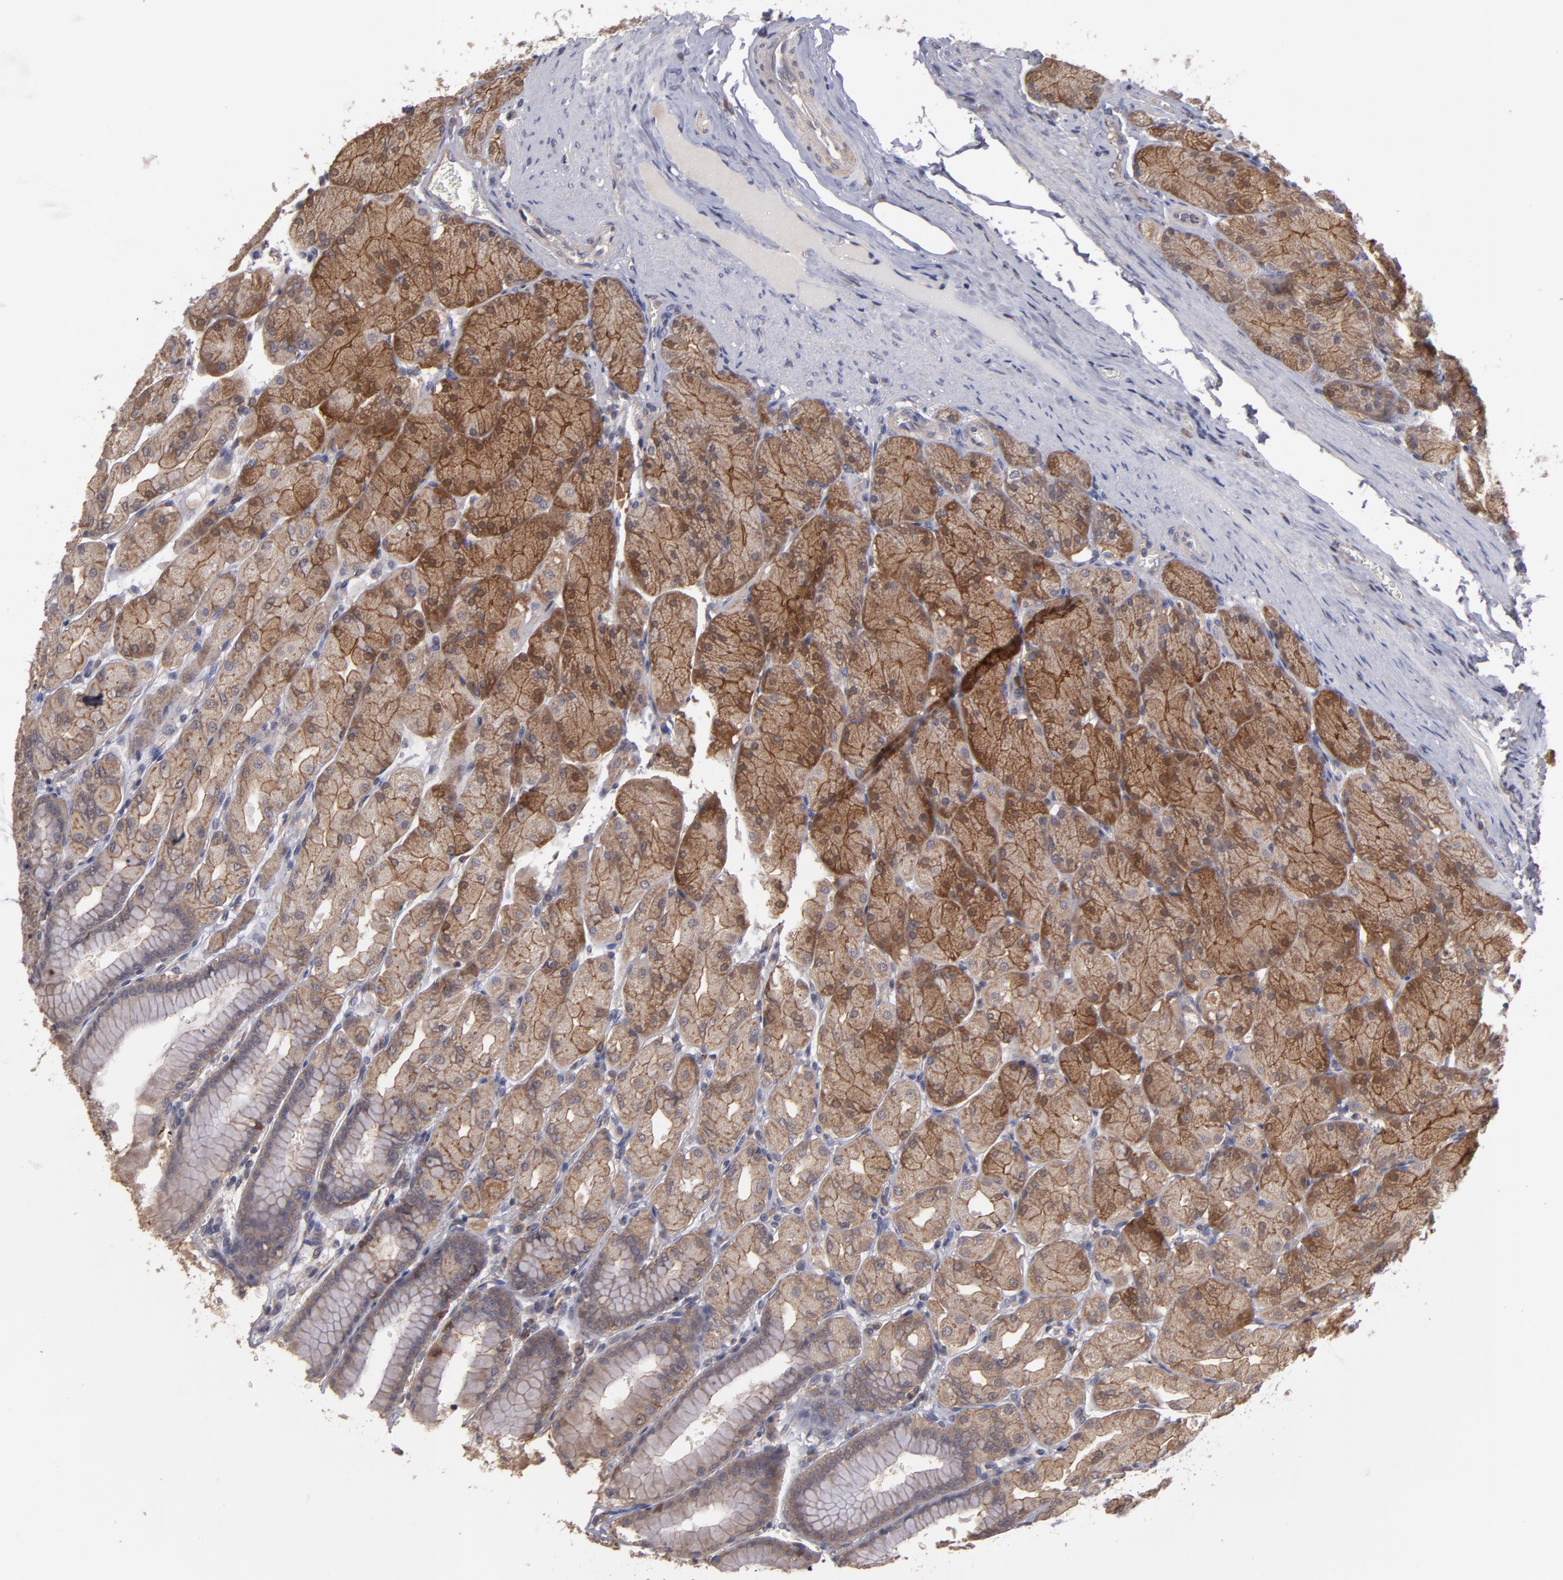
{"staining": {"intensity": "strong", "quantity": "25%-75%", "location": "cytoplasmic/membranous"}, "tissue": "stomach", "cell_type": "Glandular cells", "image_type": "normal", "snomed": [{"axis": "morphology", "description": "Normal tissue, NOS"}, {"axis": "topography", "description": "Stomach, upper"}], "caption": "Immunohistochemistry (IHC) of benign human stomach reveals high levels of strong cytoplasmic/membranous expression in approximately 25%-75% of glandular cells. (Stains: DAB (3,3'-diaminobenzidine) in brown, nuclei in blue, Microscopy: brightfield microscopy at high magnification).", "gene": "CTSO", "patient": {"sex": "female", "age": 56}}